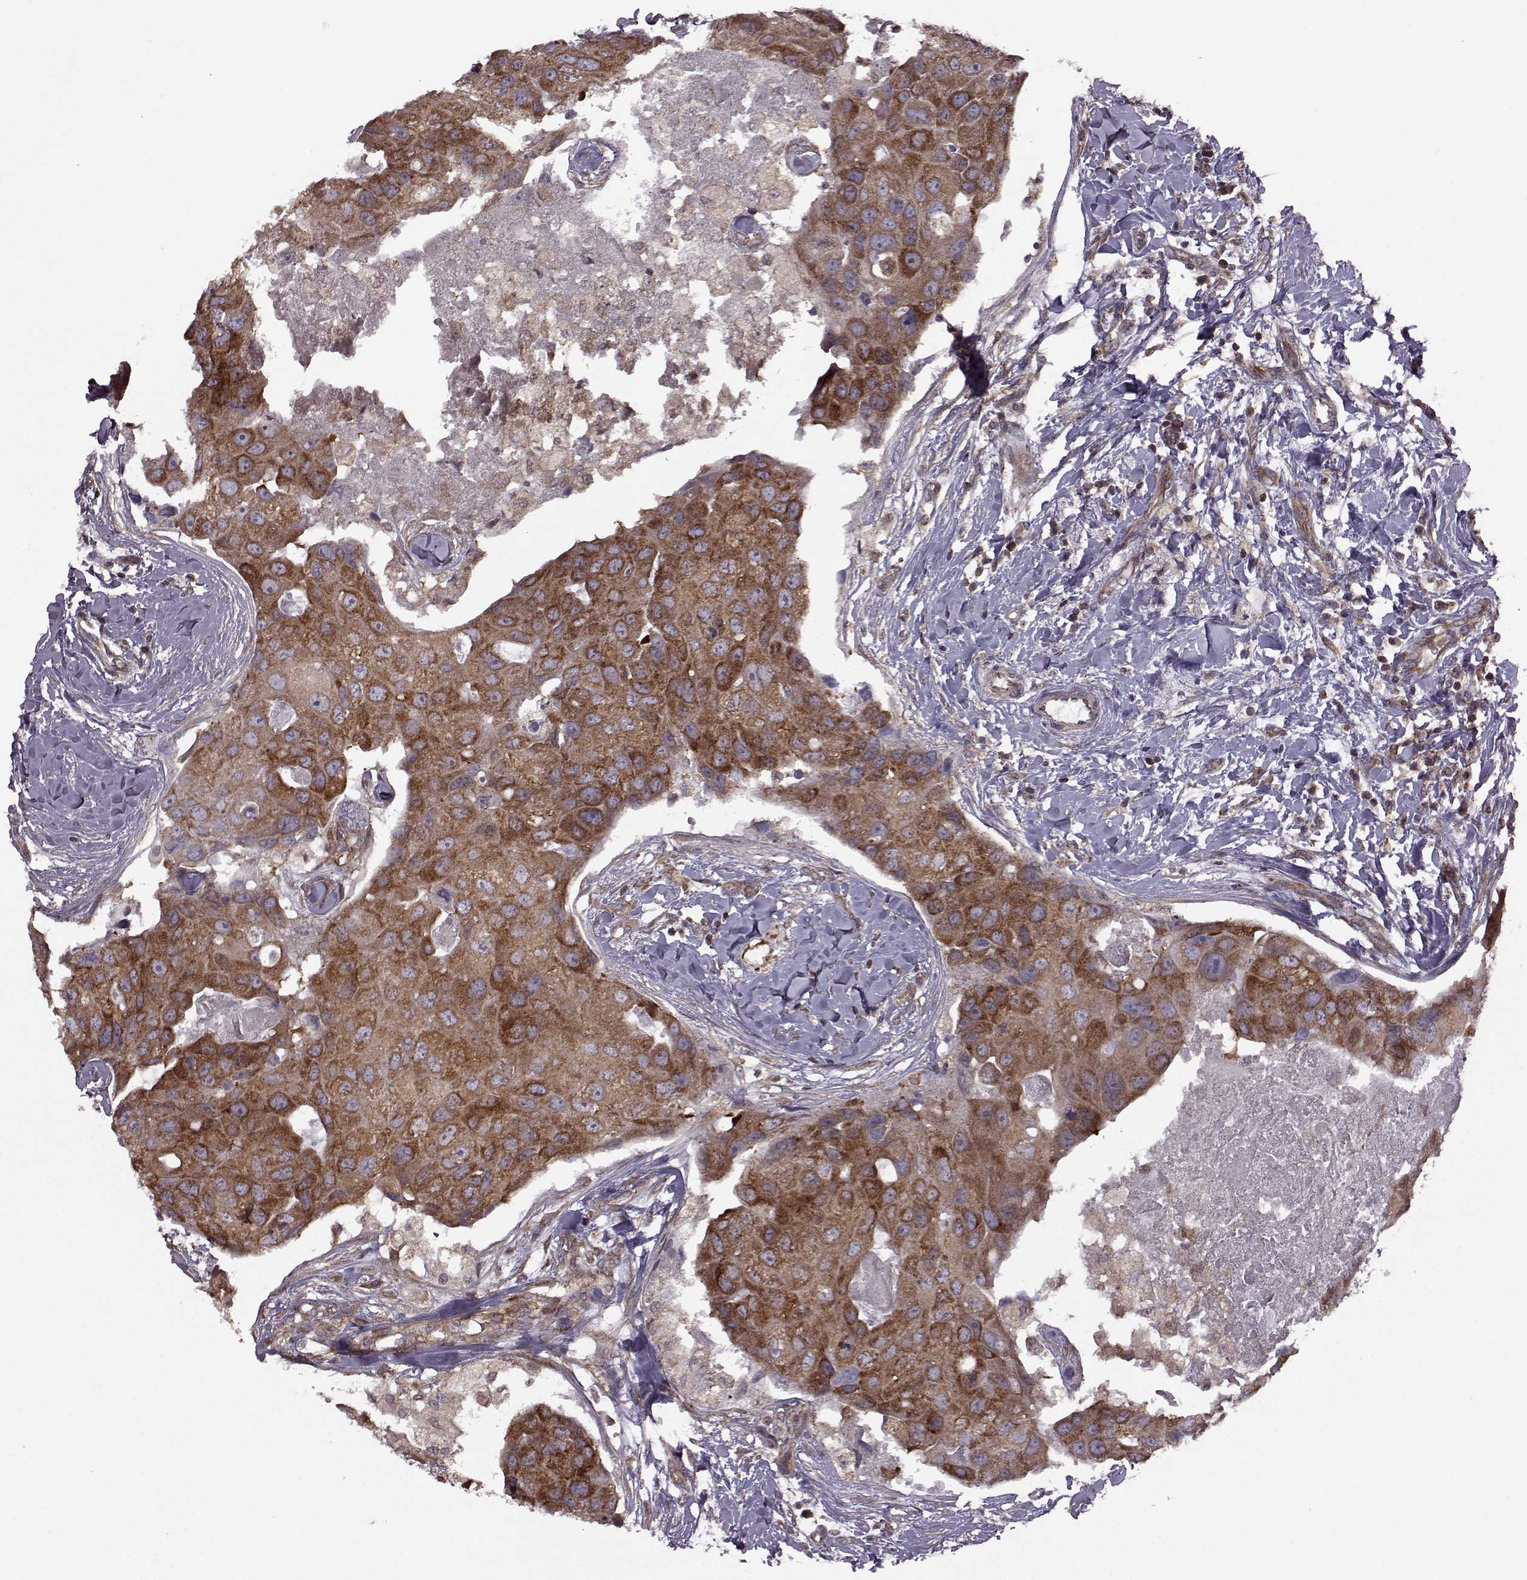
{"staining": {"intensity": "strong", "quantity": ">75%", "location": "cytoplasmic/membranous"}, "tissue": "breast cancer", "cell_type": "Tumor cells", "image_type": "cancer", "snomed": [{"axis": "morphology", "description": "Duct carcinoma"}, {"axis": "topography", "description": "Breast"}], "caption": "Human infiltrating ductal carcinoma (breast) stained for a protein (brown) exhibits strong cytoplasmic/membranous positive positivity in approximately >75% of tumor cells.", "gene": "URI1", "patient": {"sex": "female", "age": 43}}